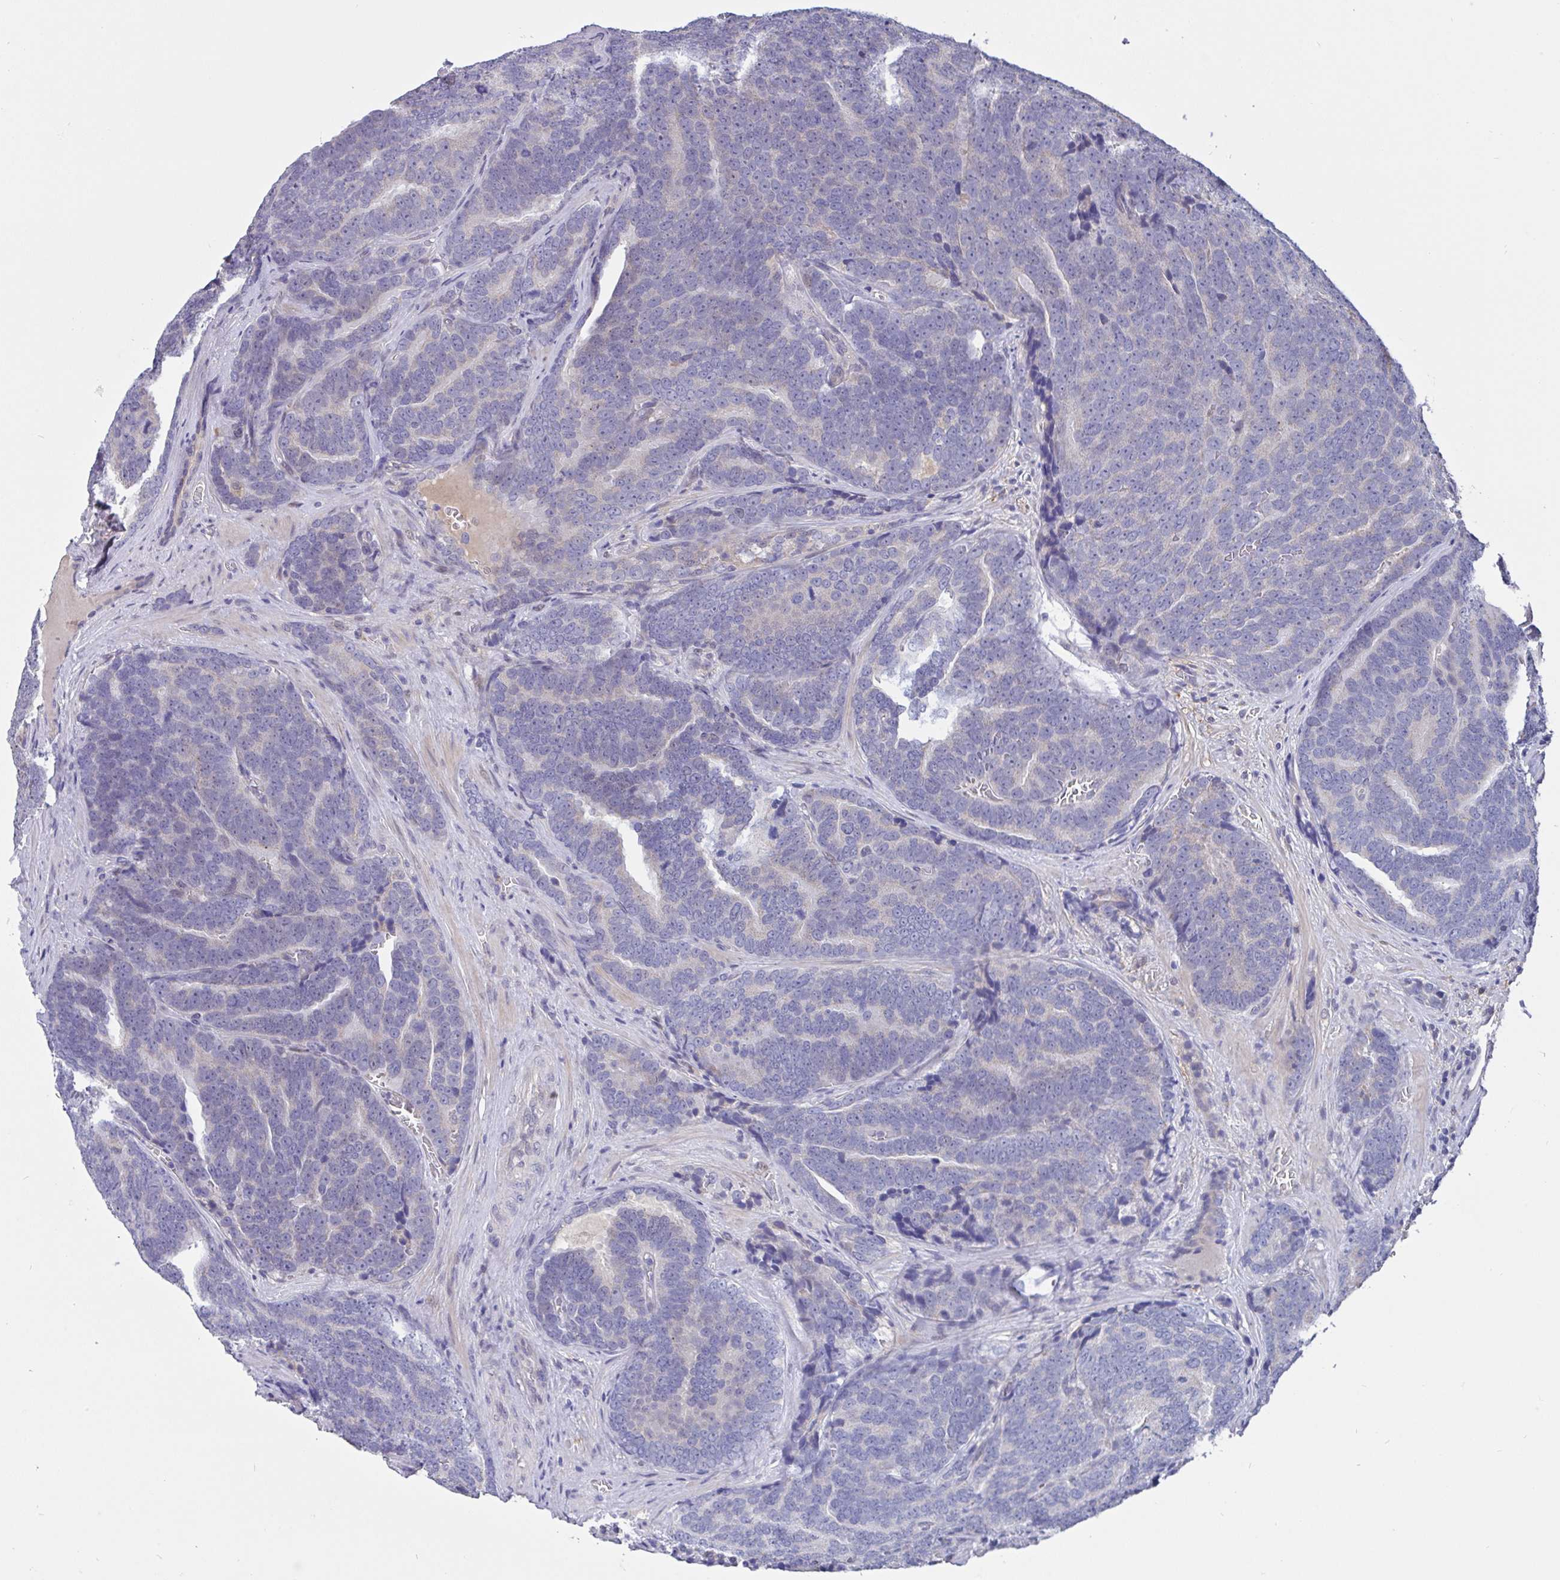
{"staining": {"intensity": "weak", "quantity": "25%-75%", "location": "cytoplasmic/membranous"}, "tissue": "prostate cancer", "cell_type": "Tumor cells", "image_type": "cancer", "snomed": [{"axis": "morphology", "description": "Adenocarcinoma, Low grade"}, {"axis": "topography", "description": "Prostate"}], "caption": "Protein expression analysis of prostate cancer (adenocarcinoma (low-grade)) exhibits weak cytoplasmic/membranous staining in about 25%-75% of tumor cells. (Stains: DAB in brown, nuclei in blue, Microscopy: brightfield microscopy at high magnification).", "gene": "L3HYPDH", "patient": {"sex": "male", "age": 62}}